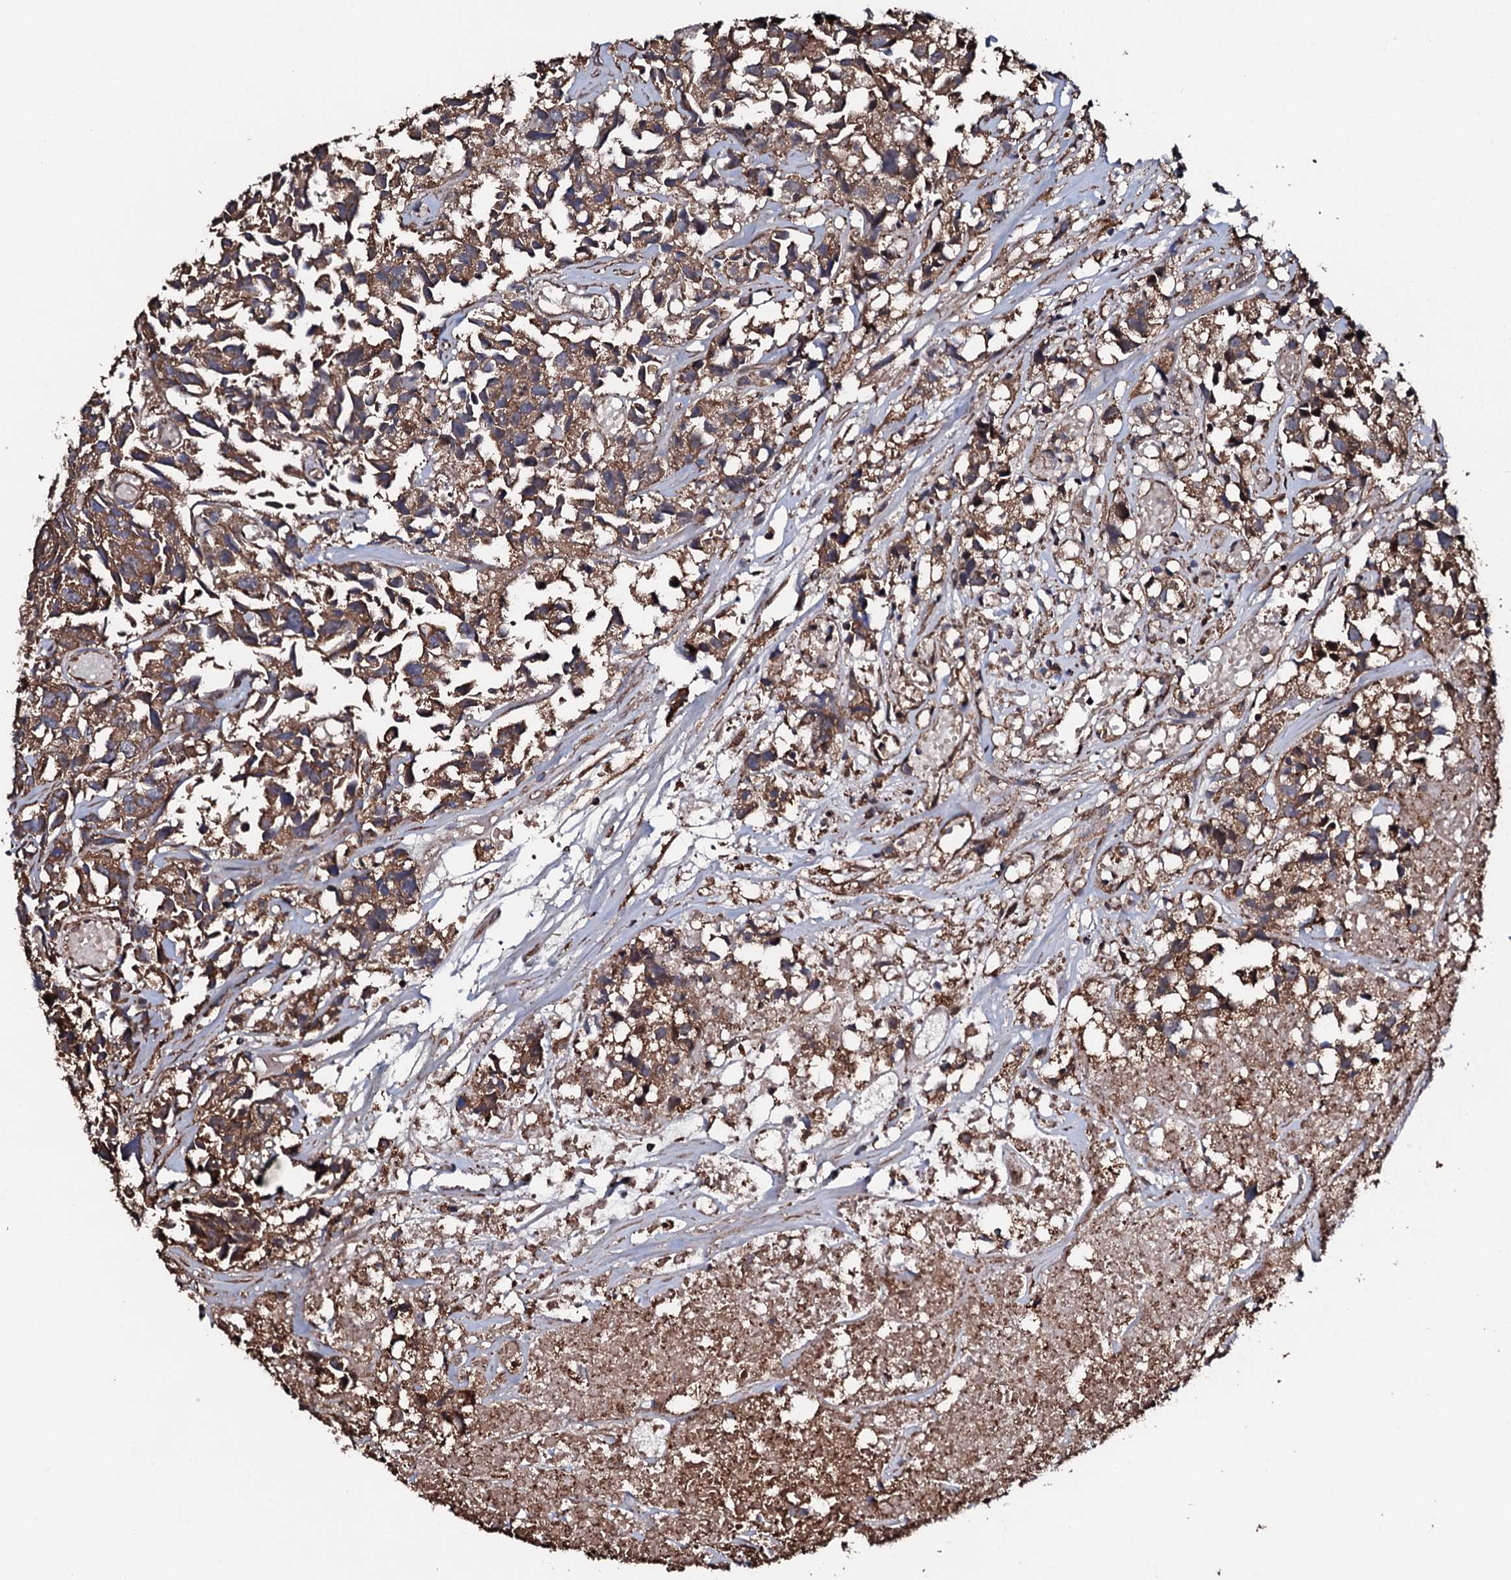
{"staining": {"intensity": "moderate", "quantity": ">75%", "location": "cytoplasmic/membranous"}, "tissue": "urothelial cancer", "cell_type": "Tumor cells", "image_type": "cancer", "snomed": [{"axis": "morphology", "description": "Urothelial carcinoma, High grade"}, {"axis": "topography", "description": "Urinary bladder"}], "caption": "Immunohistochemical staining of urothelial cancer displays medium levels of moderate cytoplasmic/membranous protein positivity in about >75% of tumor cells.", "gene": "CKAP5", "patient": {"sex": "female", "age": 75}}